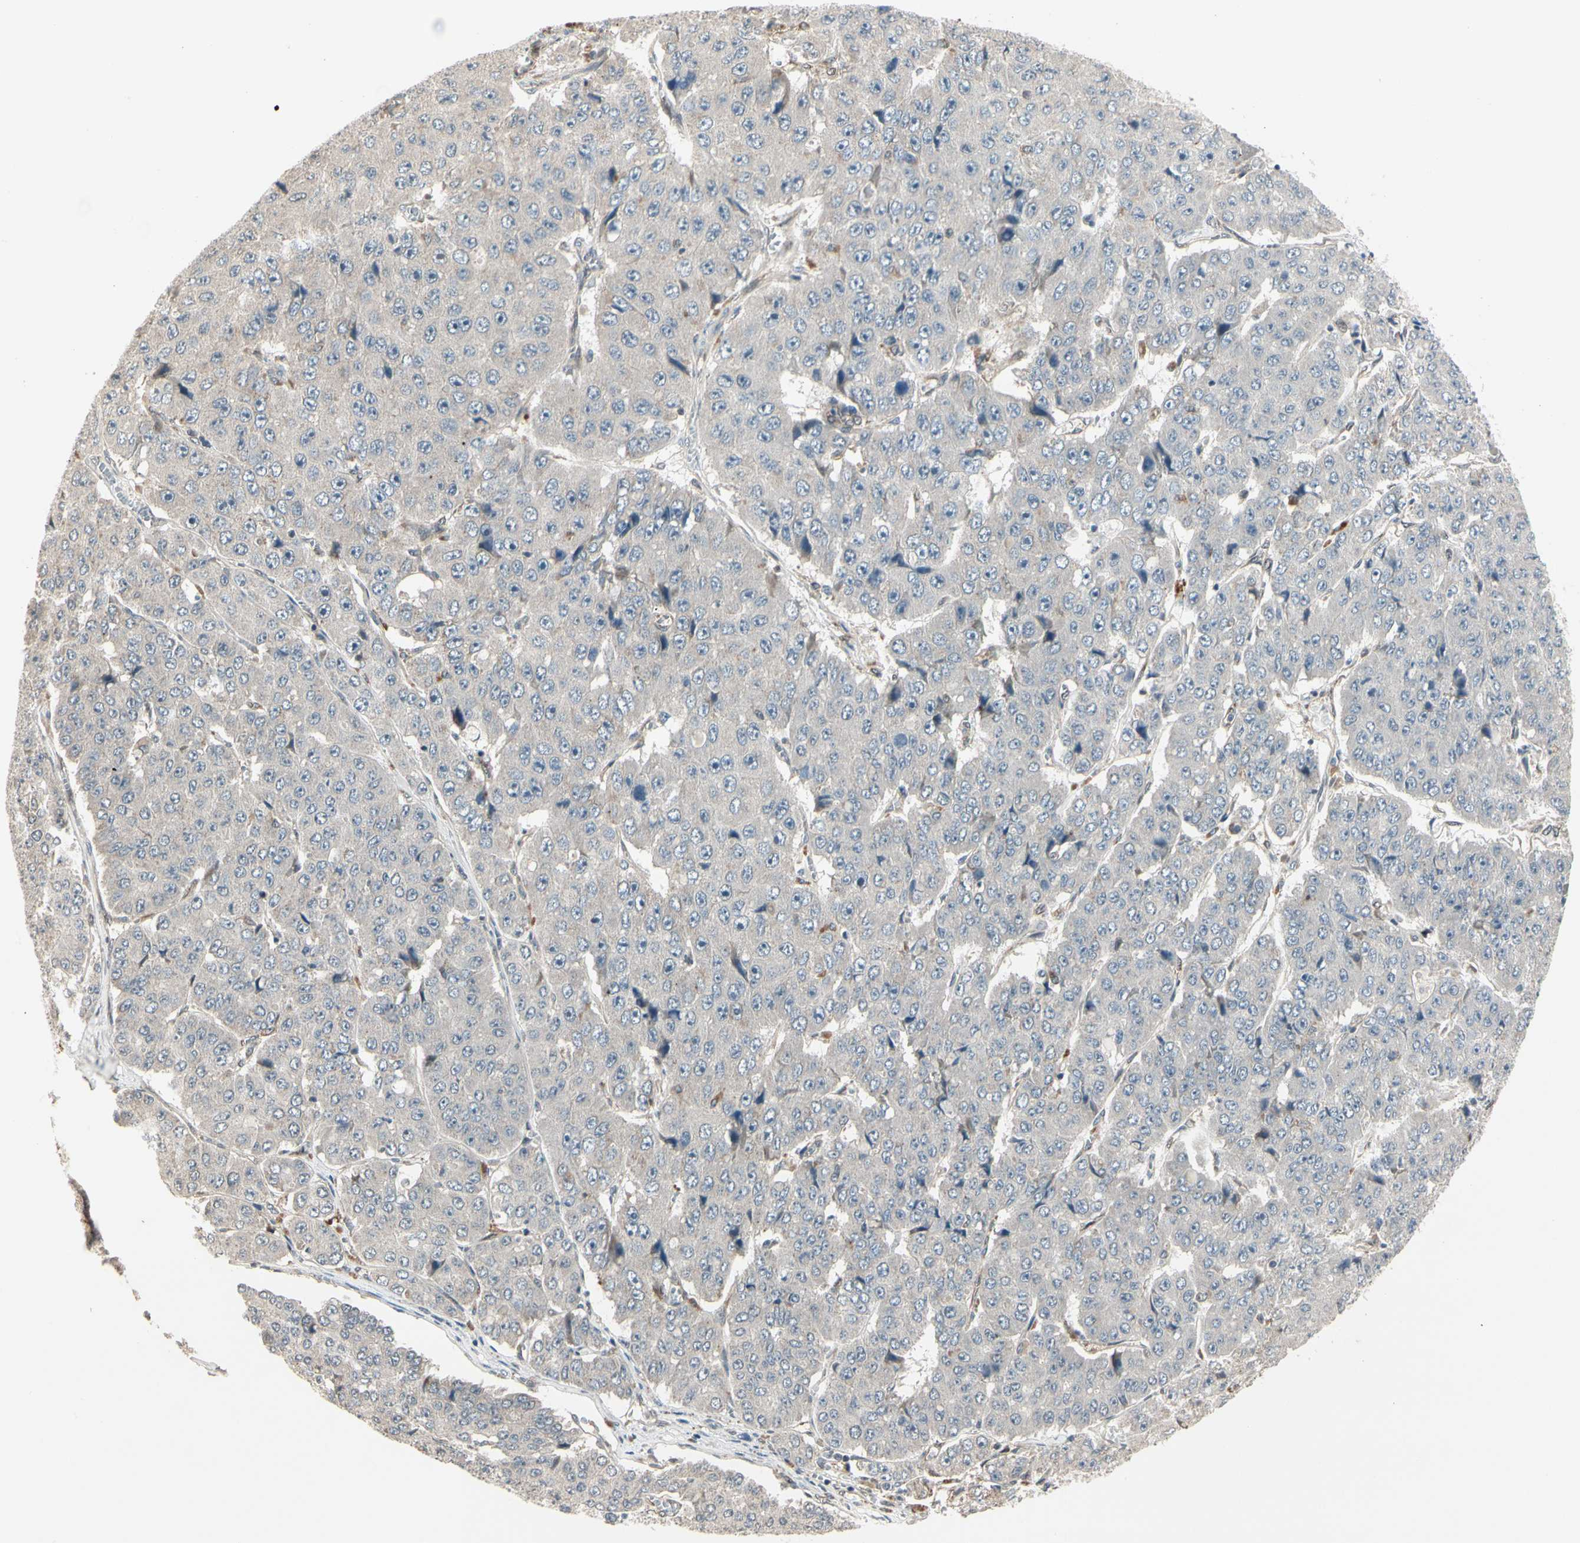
{"staining": {"intensity": "negative", "quantity": "none", "location": "none"}, "tissue": "pancreatic cancer", "cell_type": "Tumor cells", "image_type": "cancer", "snomed": [{"axis": "morphology", "description": "Adenocarcinoma, NOS"}, {"axis": "topography", "description": "Pancreas"}], "caption": "DAB immunohistochemical staining of adenocarcinoma (pancreatic) displays no significant expression in tumor cells. (DAB immunohistochemistry with hematoxylin counter stain).", "gene": "SVBP", "patient": {"sex": "male", "age": 50}}